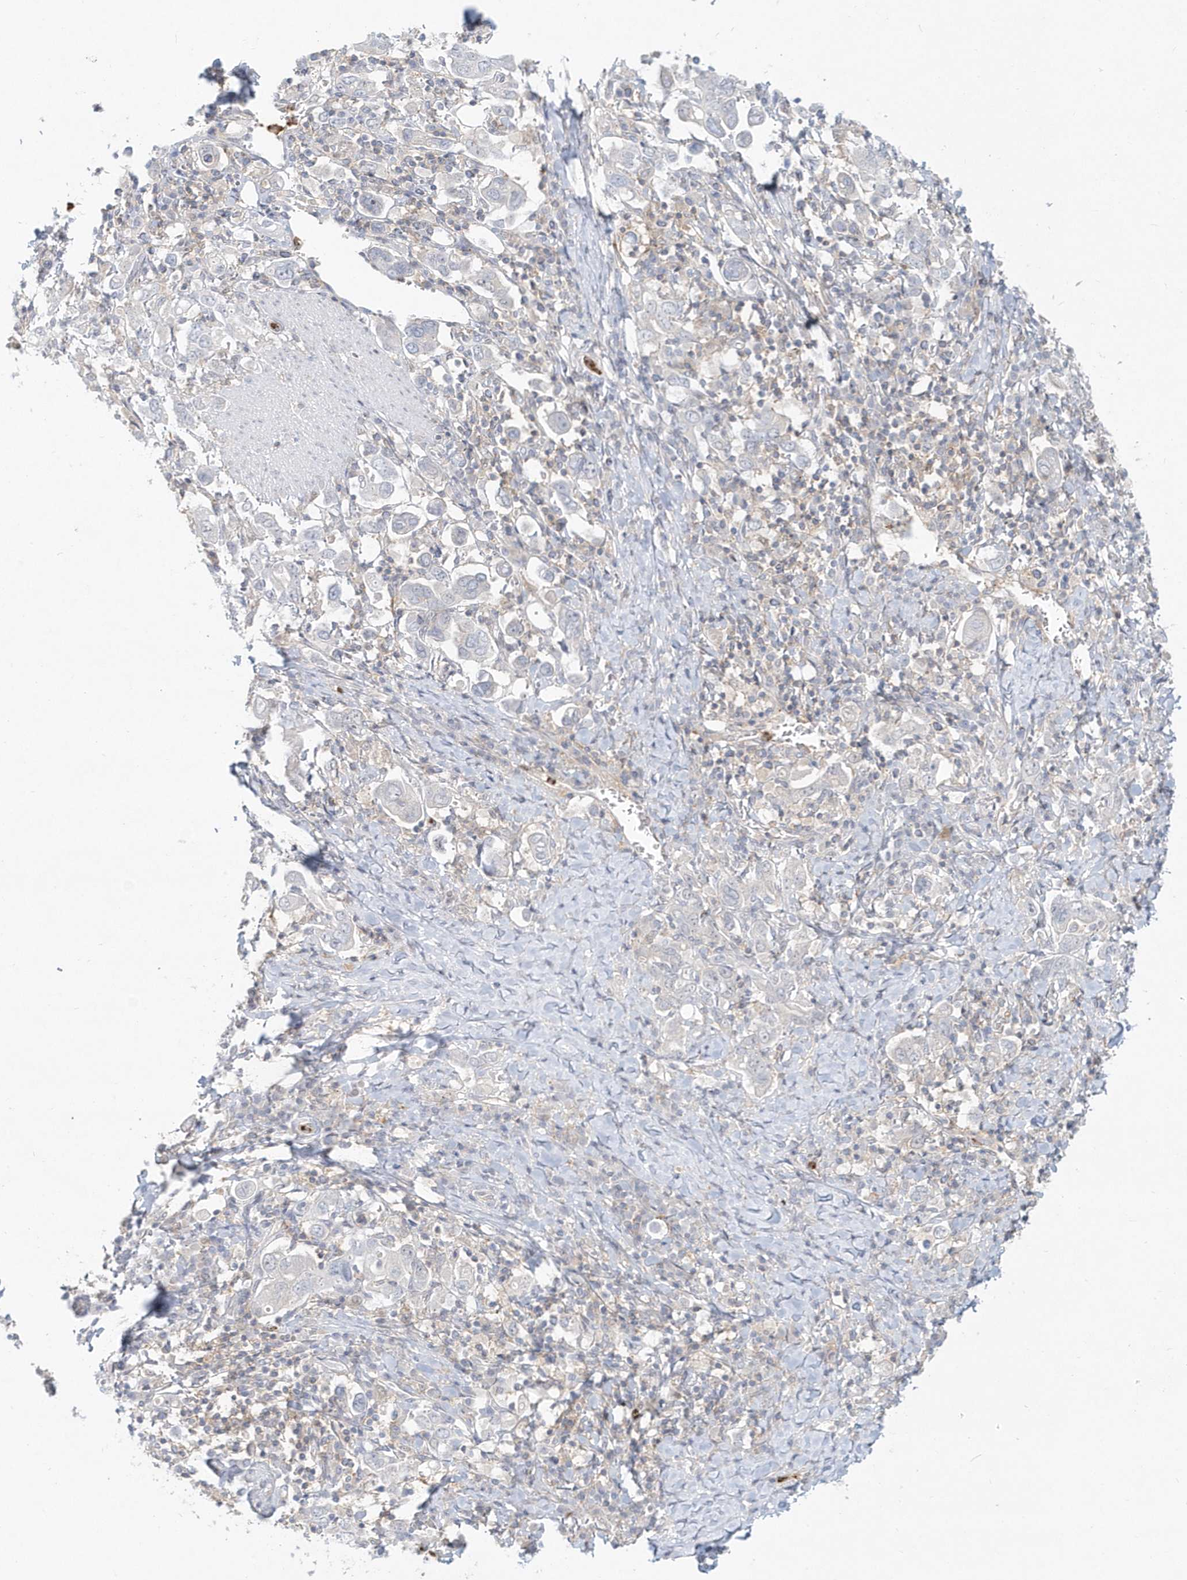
{"staining": {"intensity": "negative", "quantity": "none", "location": "none"}, "tissue": "stomach cancer", "cell_type": "Tumor cells", "image_type": "cancer", "snomed": [{"axis": "morphology", "description": "Adenocarcinoma, NOS"}, {"axis": "topography", "description": "Stomach, upper"}], "caption": "Immunohistochemistry of stomach adenocarcinoma displays no staining in tumor cells.", "gene": "RNF7", "patient": {"sex": "male", "age": 62}}